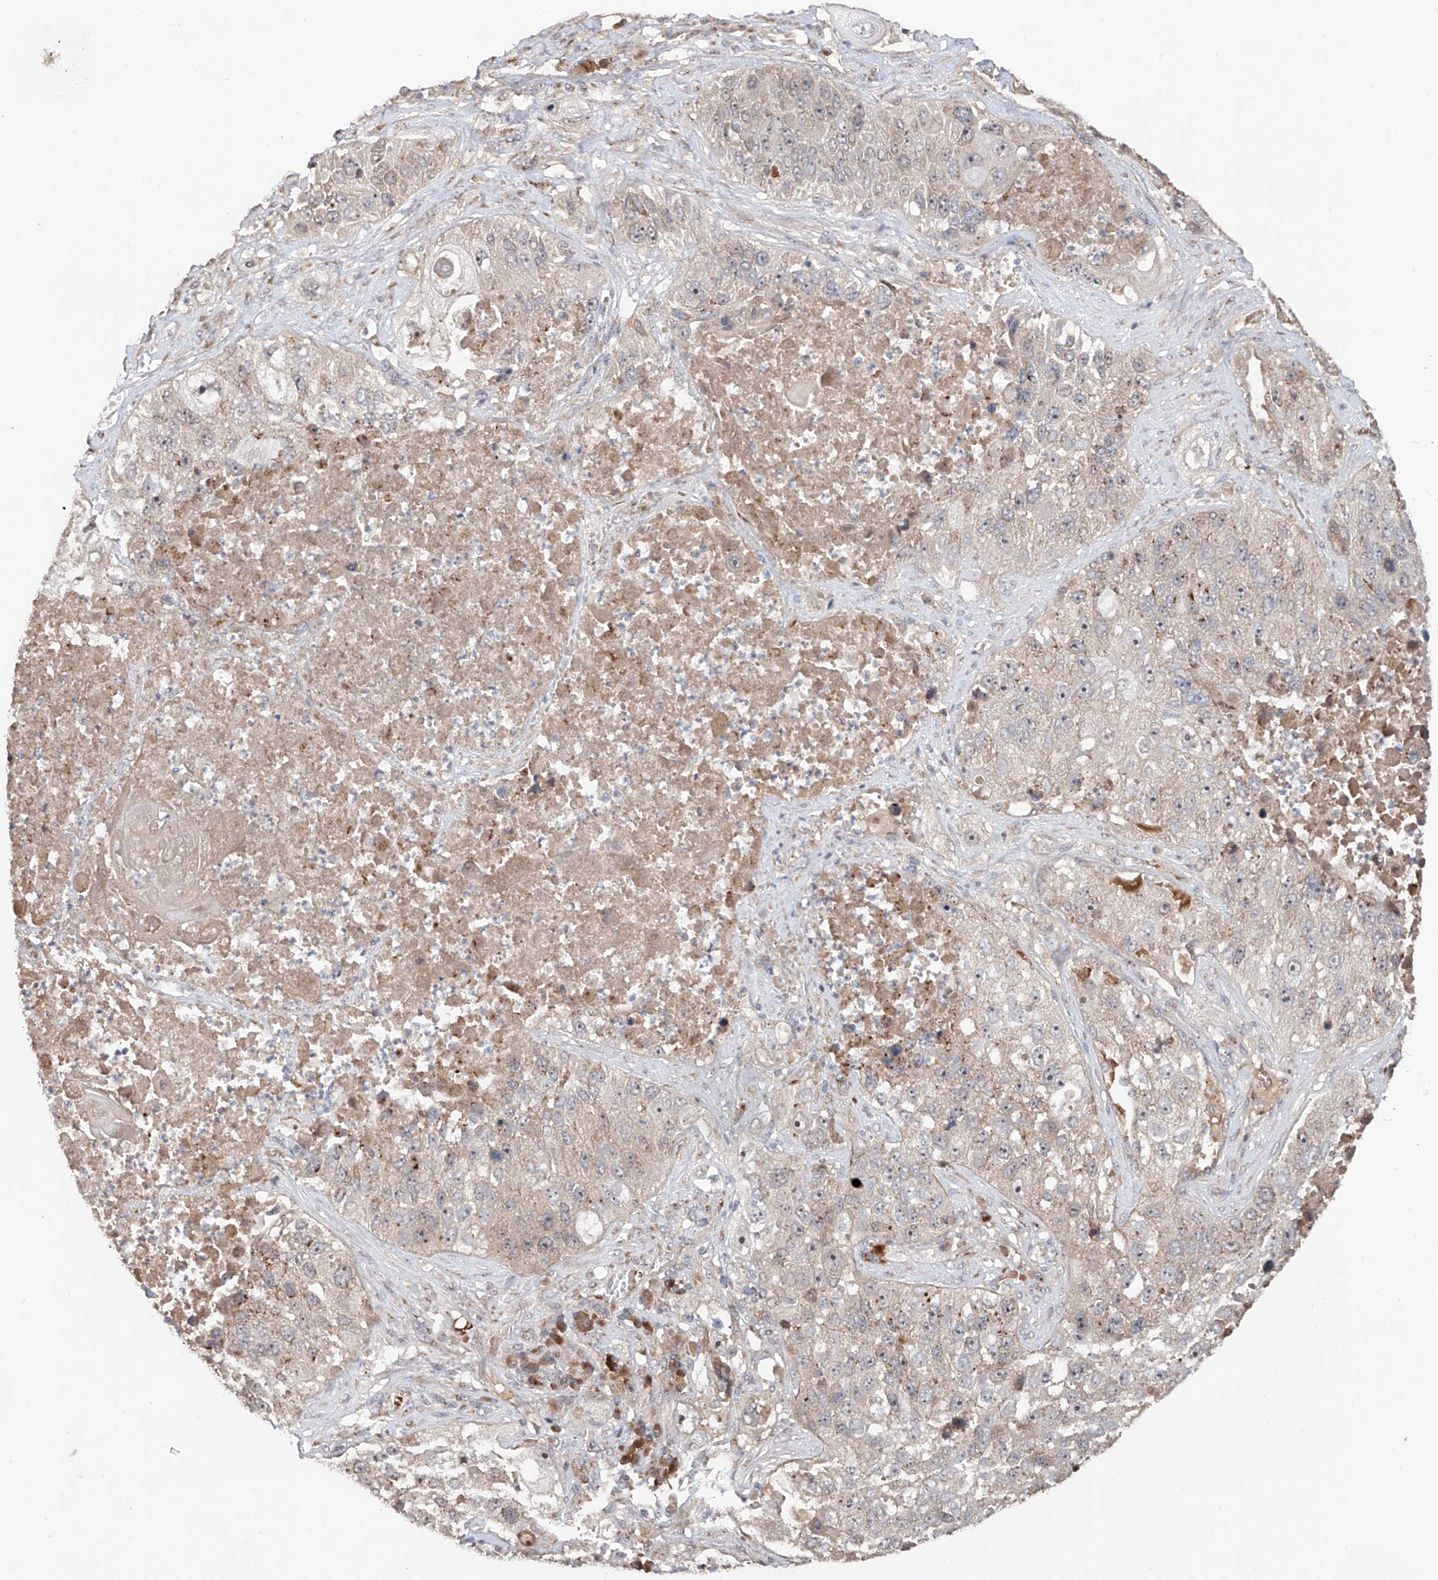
{"staining": {"intensity": "negative", "quantity": "none", "location": "none"}, "tissue": "lung cancer", "cell_type": "Tumor cells", "image_type": "cancer", "snomed": [{"axis": "morphology", "description": "Squamous cell carcinoma, NOS"}, {"axis": "topography", "description": "Lung"}], "caption": "This is an immunohistochemistry (IHC) histopathology image of squamous cell carcinoma (lung). There is no staining in tumor cells.", "gene": "EDN1", "patient": {"sex": "male", "age": 61}}